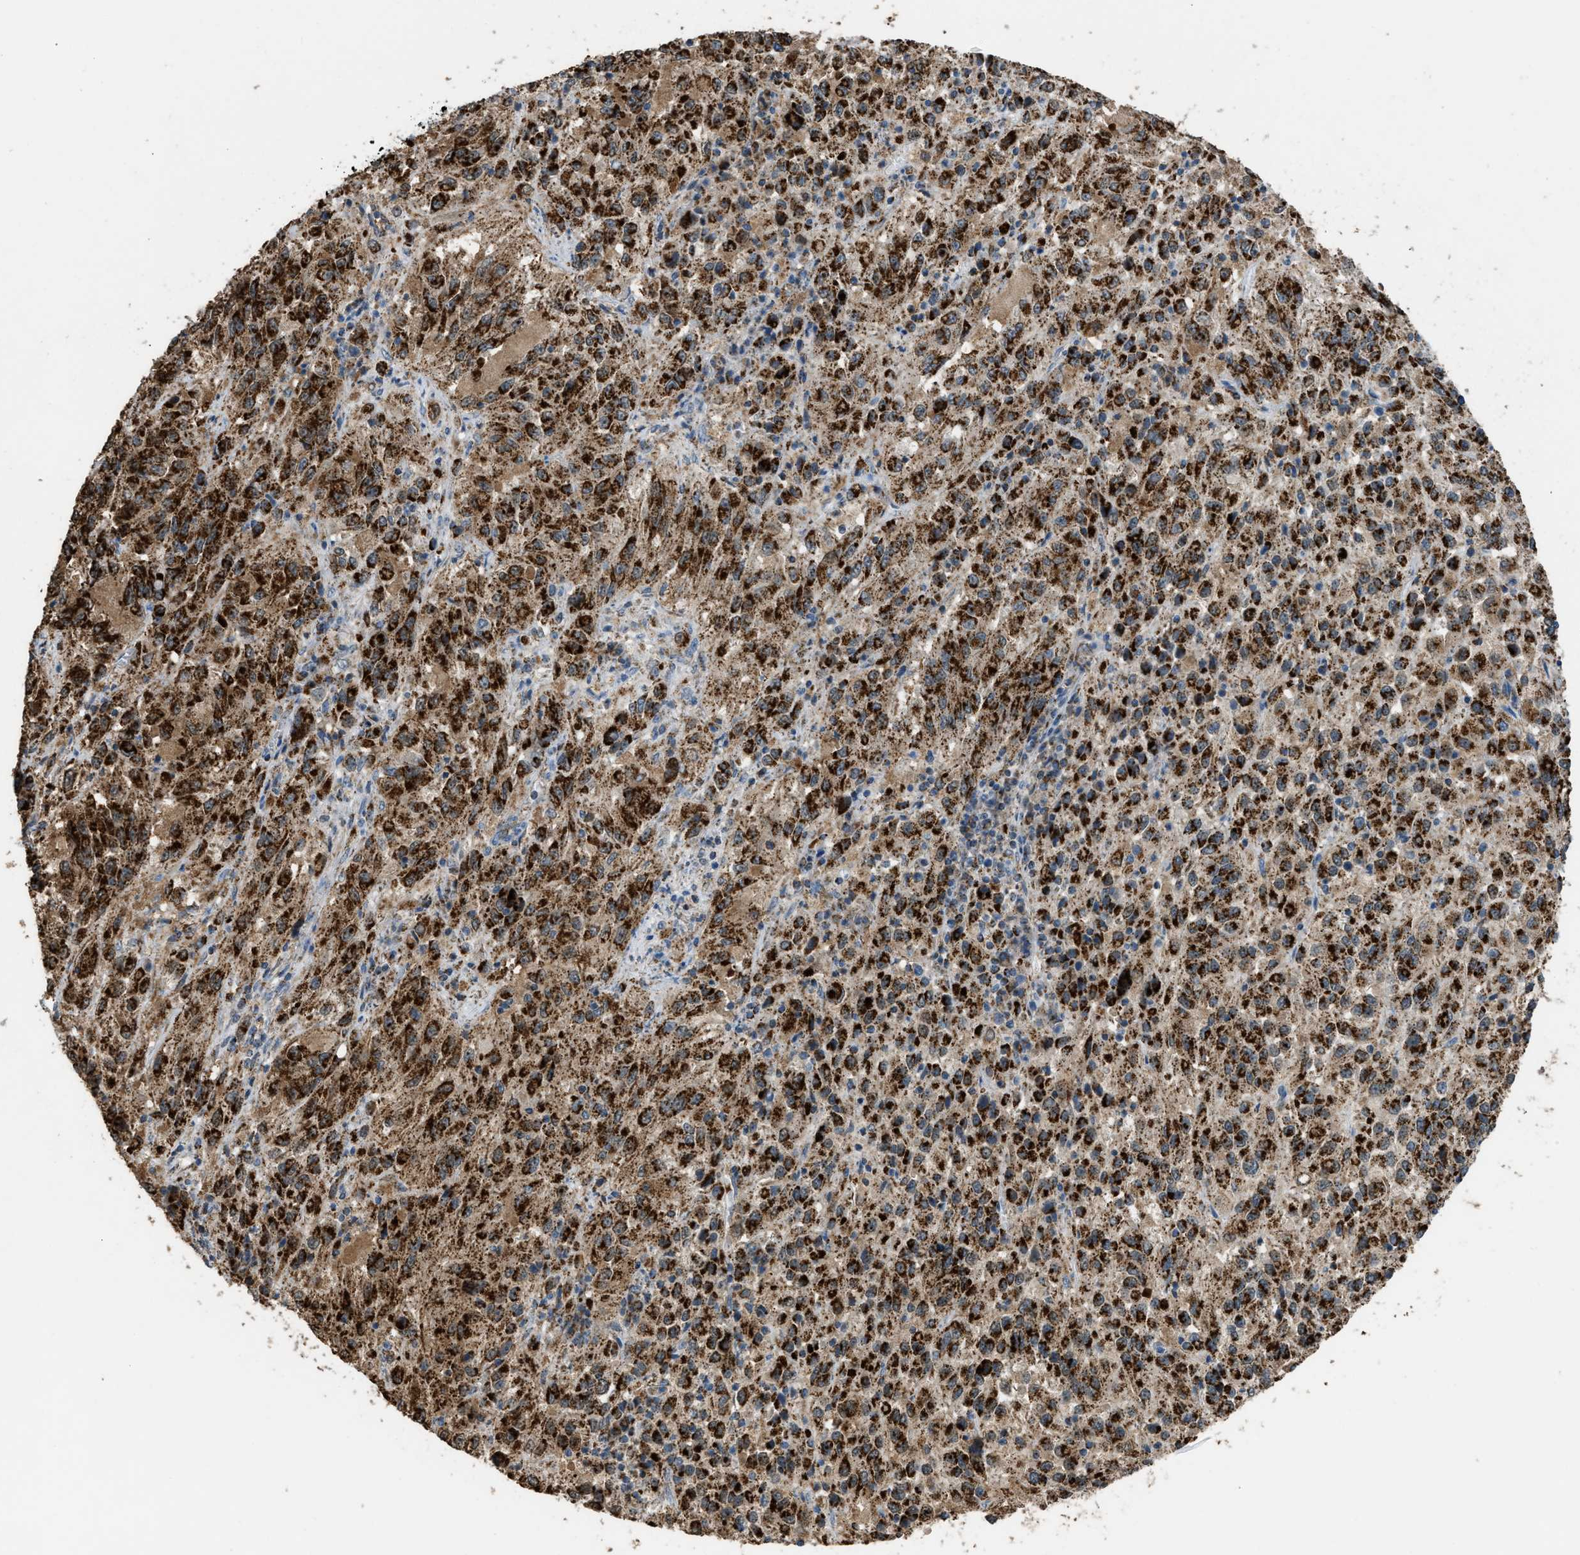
{"staining": {"intensity": "strong", "quantity": ">75%", "location": "cytoplasmic/membranous"}, "tissue": "melanoma", "cell_type": "Tumor cells", "image_type": "cancer", "snomed": [{"axis": "morphology", "description": "Malignant melanoma, Metastatic site"}, {"axis": "topography", "description": "Lung"}], "caption": "Immunohistochemical staining of malignant melanoma (metastatic site) displays high levels of strong cytoplasmic/membranous staining in about >75% of tumor cells.", "gene": "ETFB", "patient": {"sex": "male", "age": 64}}